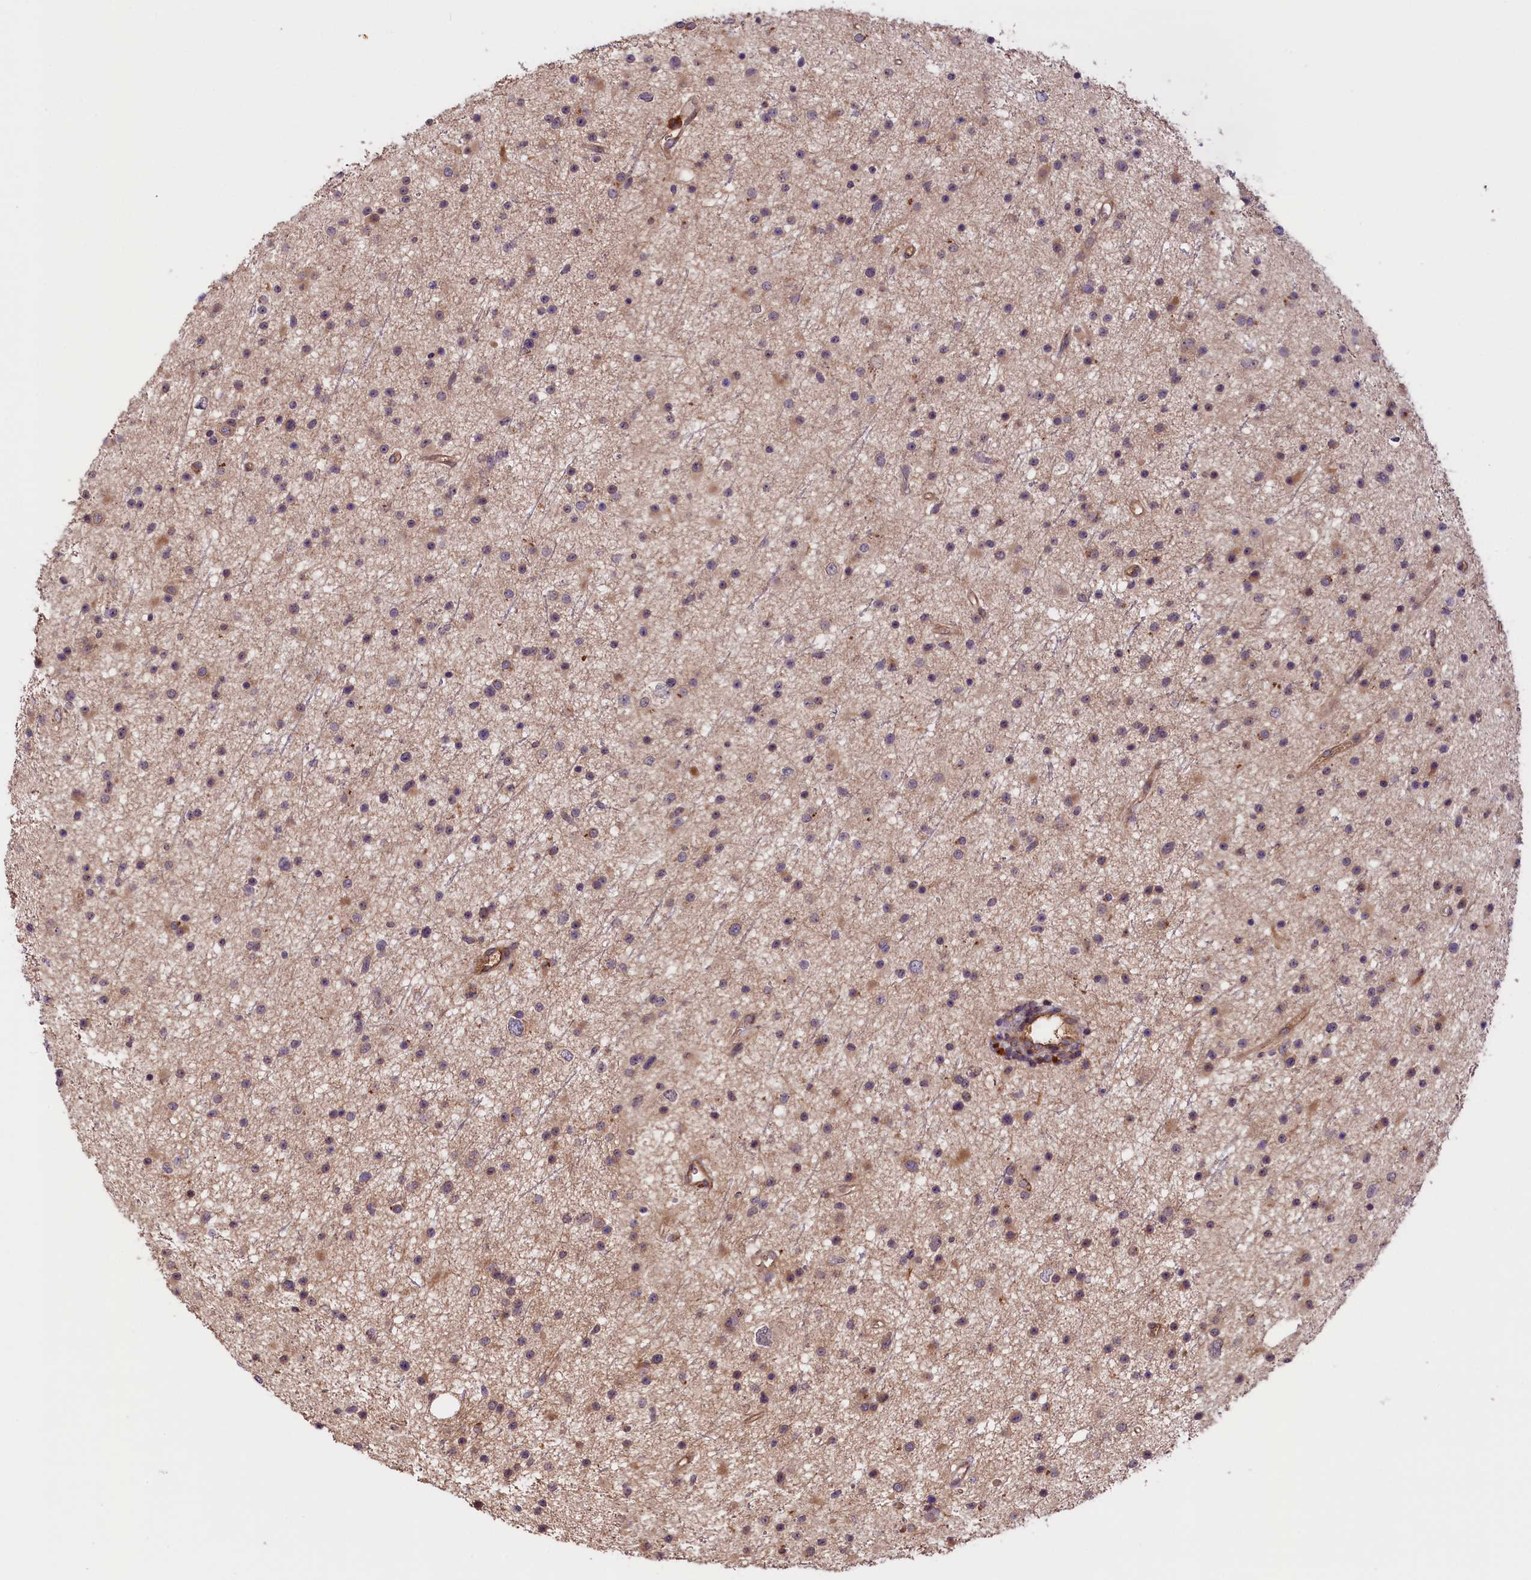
{"staining": {"intensity": "weak", "quantity": ">75%", "location": "cytoplasmic/membranous"}, "tissue": "glioma", "cell_type": "Tumor cells", "image_type": "cancer", "snomed": [{"axis": "morphology", "description": "Glioma, malignant, Low grade"}, {"axis": "topography", "description": "Cerebral cortex"}], "caption": "Protein staining of glioma tissue exhibits weak cytoplasmic/membranous expression in about >75% of tumor cells.", "gene": "SETD6", "patient": {"sex": "female", "age": 39}}